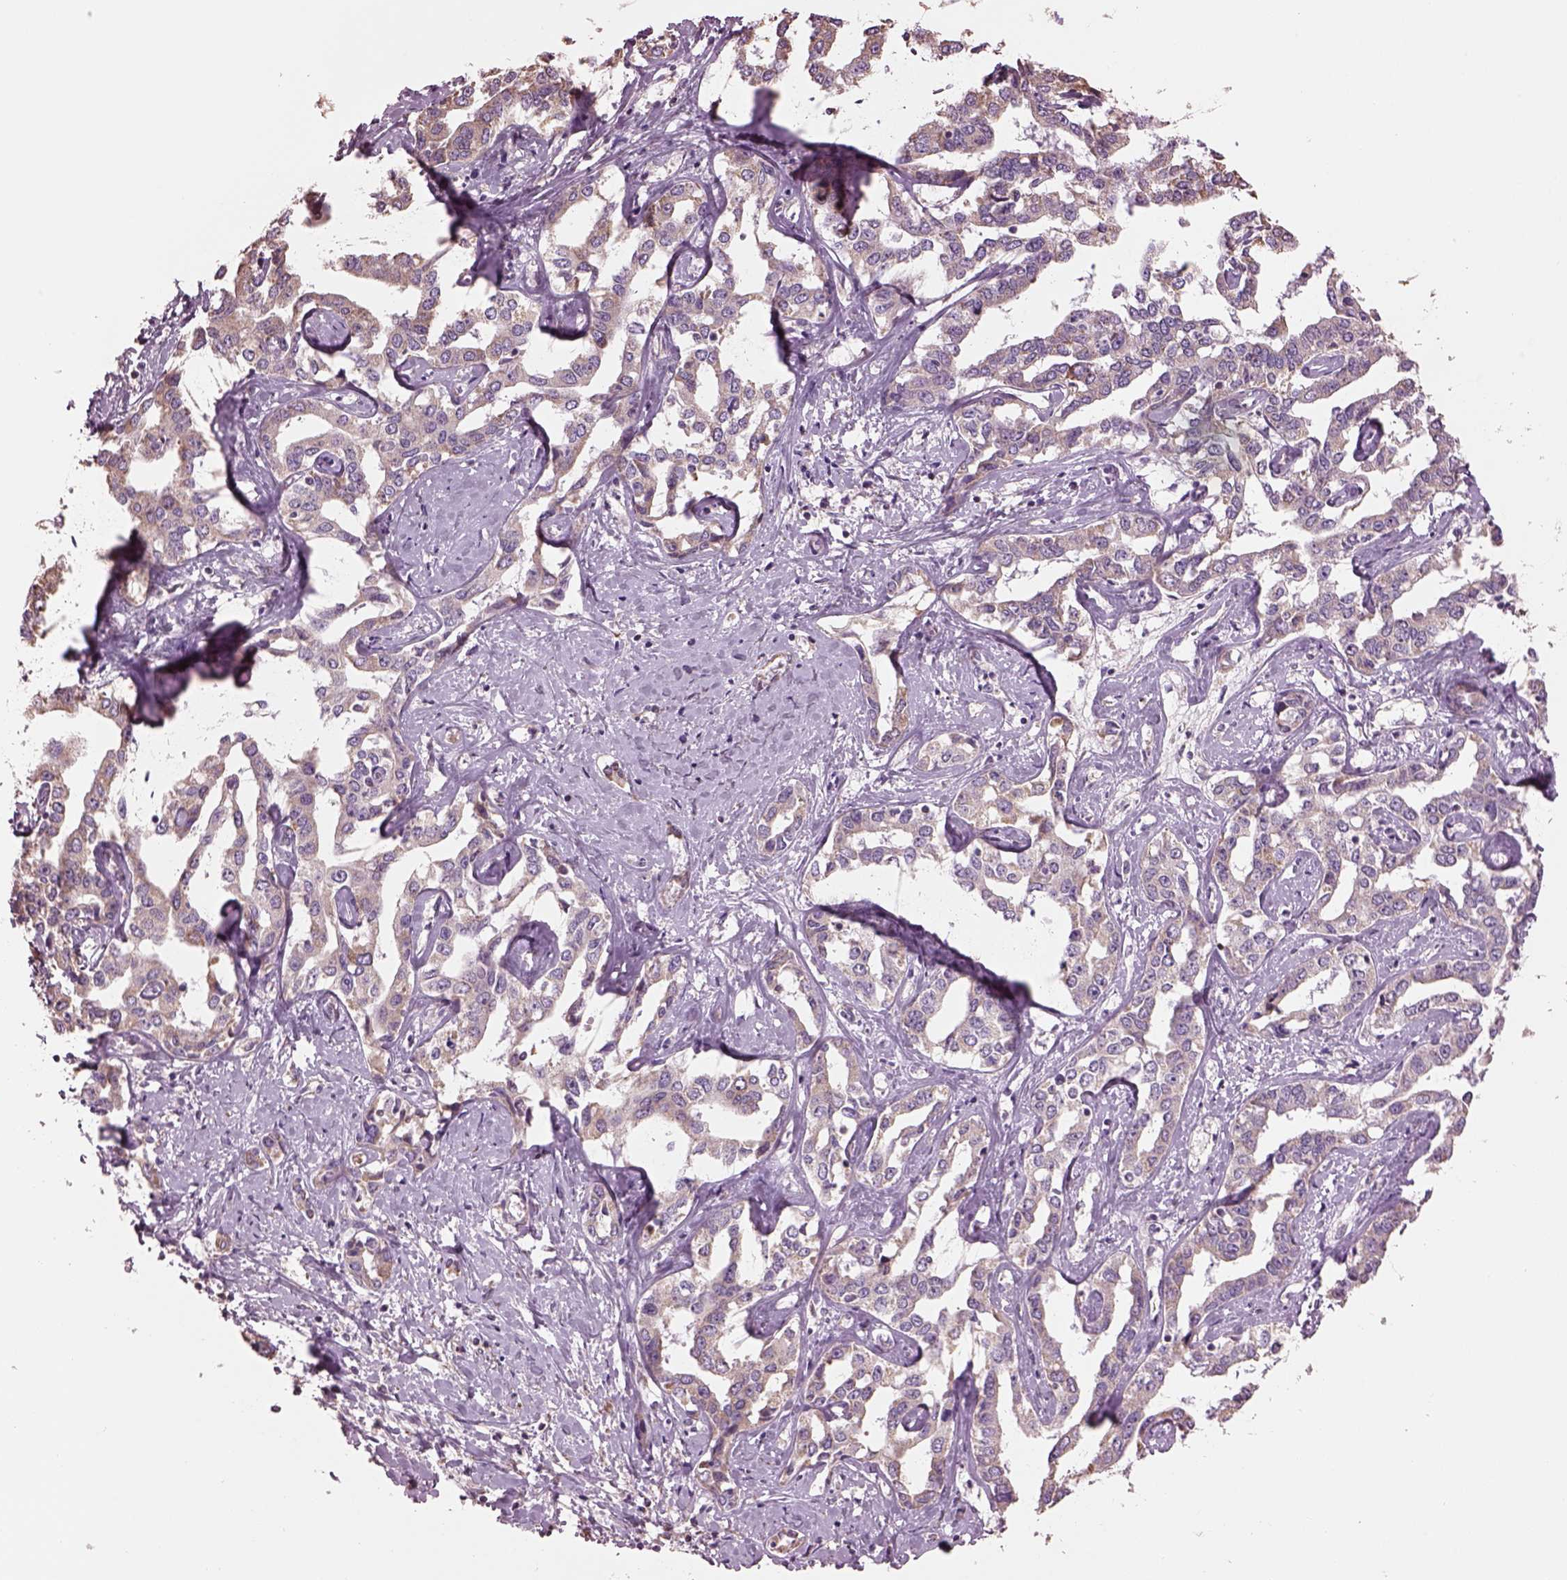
{"staining": {"intensity": "weak", "quantity": ">75%", "location": "cytoplasmic/membranous"}, "tissue": "liver cancer", "cell_type": "Tumor cells", "image_type": "cancer", "snomed": [{"axis": "morphology", "description": "Cholangiocarcinoma"}, {"axis": "topography", "description": "Liver"}], "caption": "The image demonstrates immunohistochemical staining of liver cholangiocarcinoma. There is weak cytoplasmic/membranous staining is seen in approximately >75% of tumor cells.", "gene": "SPATA7", "patient": {"sex": "male", "age": 59}}